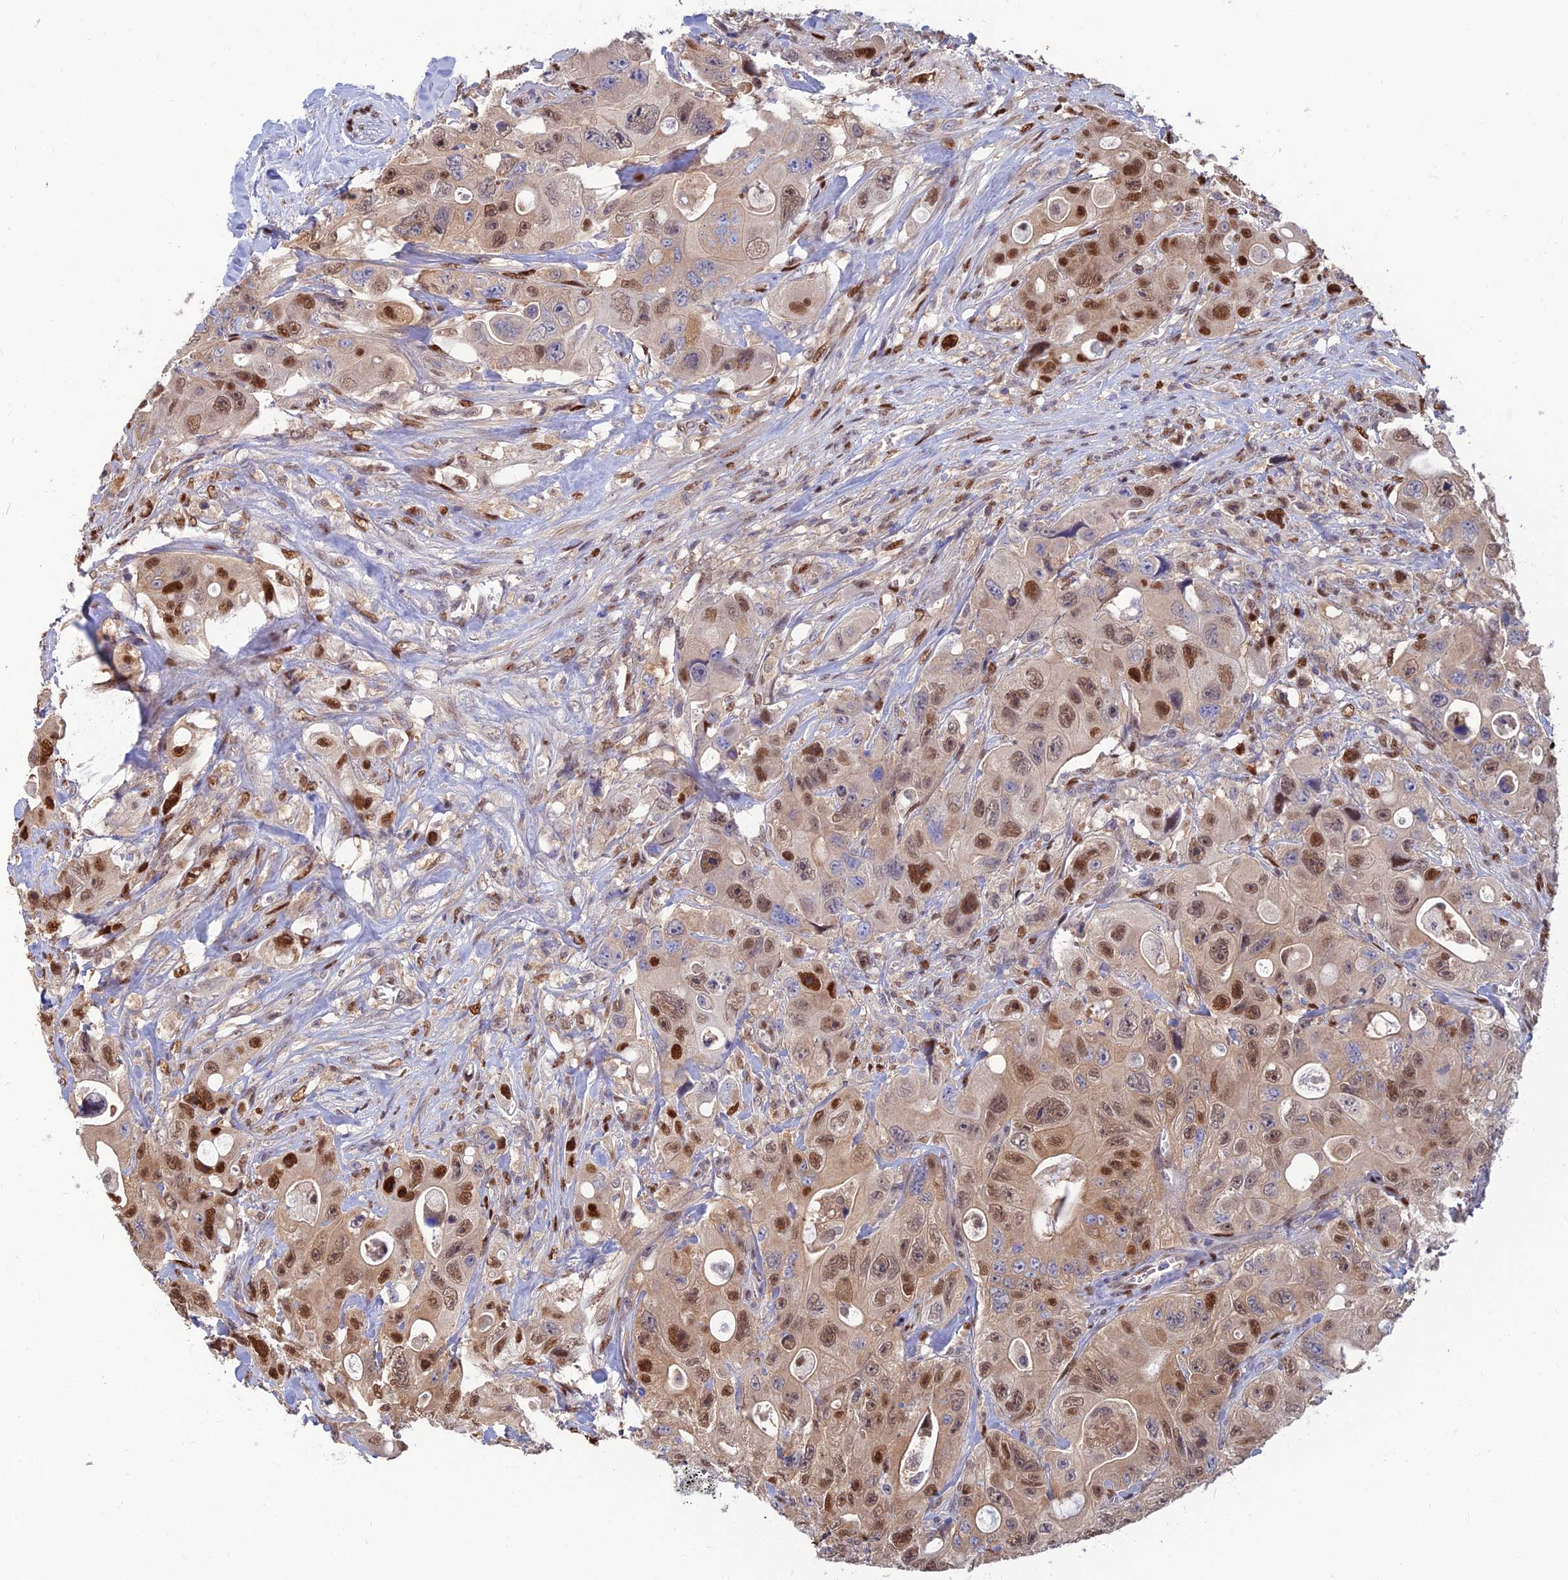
{"staining": {"intensity": "moderate", "quantity": ">75%", "location": "cytoplasmic/membranous,nuclear"}, "tissue": "colorectal cancer", "cell_type": "Tumor cells", "image_type": "cancer", "snomed": [{"axis": "morphology", "description": "Adenocarcinoma, NOS"}, {"axis": "topography", "description": "Colon"}], "caption": "Tumor cells reveal medium levels of moderate cytoplasmic/membranous and nuclear expression in approximately >75% of cells in colorectal adenocarcinoma.", "gene": "DNPEP", "patient": {"sex": "female", "age": 46}}